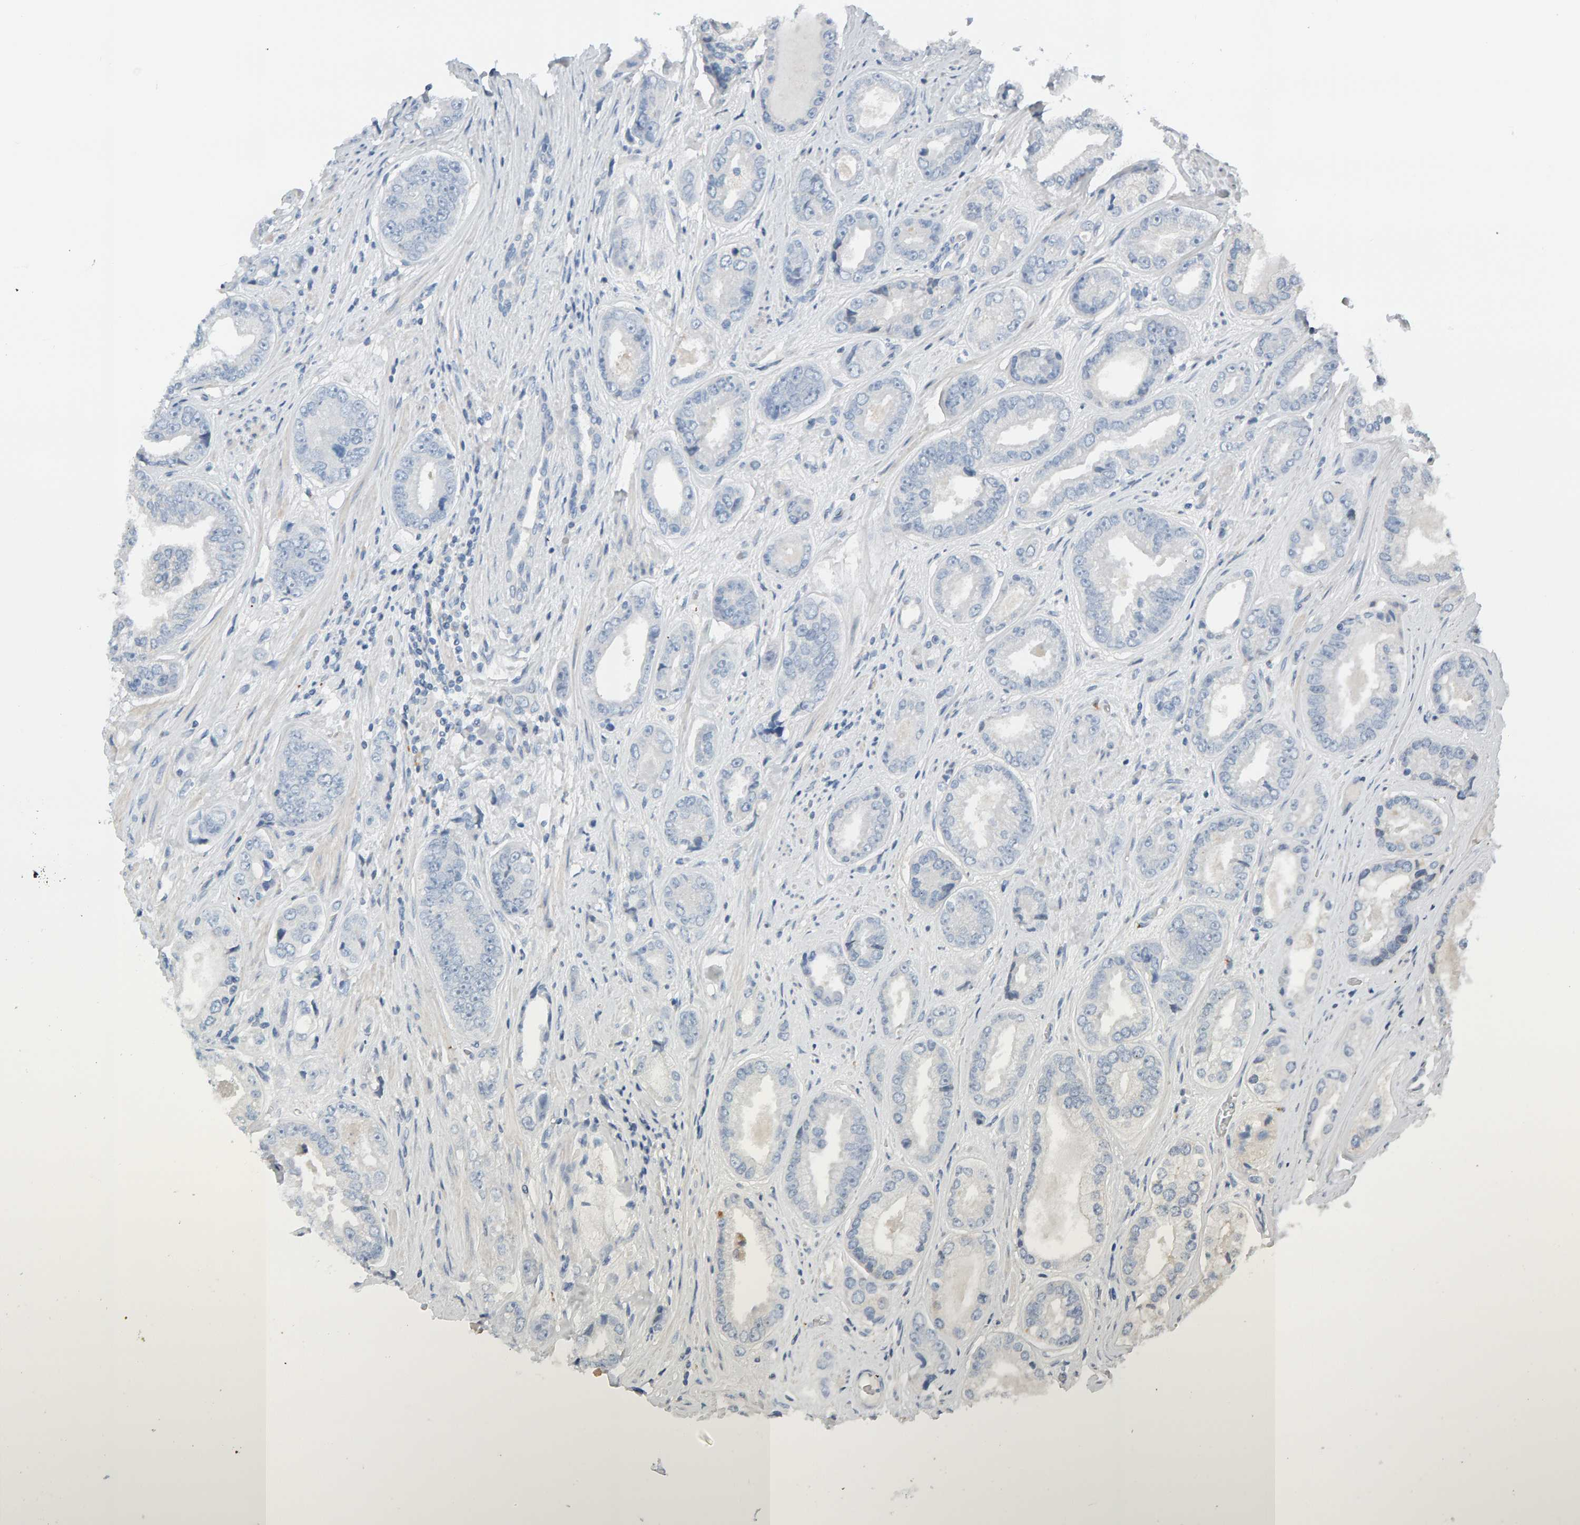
{"staining": {"intensity": "negative", "quantity": "none", "location": "none"}, "tissue": "prostate cancer", "cell_type": "Tumor cells", "image_type": "cancer", "snomed": [{"axis": "morphology", "description": "Adenocarcinoma, High grade"}, {"axis": "topography", "description": "Prostate"}], "caption": "An image of prostate cancer stained for a protein demonstrates no brown staining in tumor cells.", "gene": "IPPK", "patient": {"sex": "male", "age": 61}}